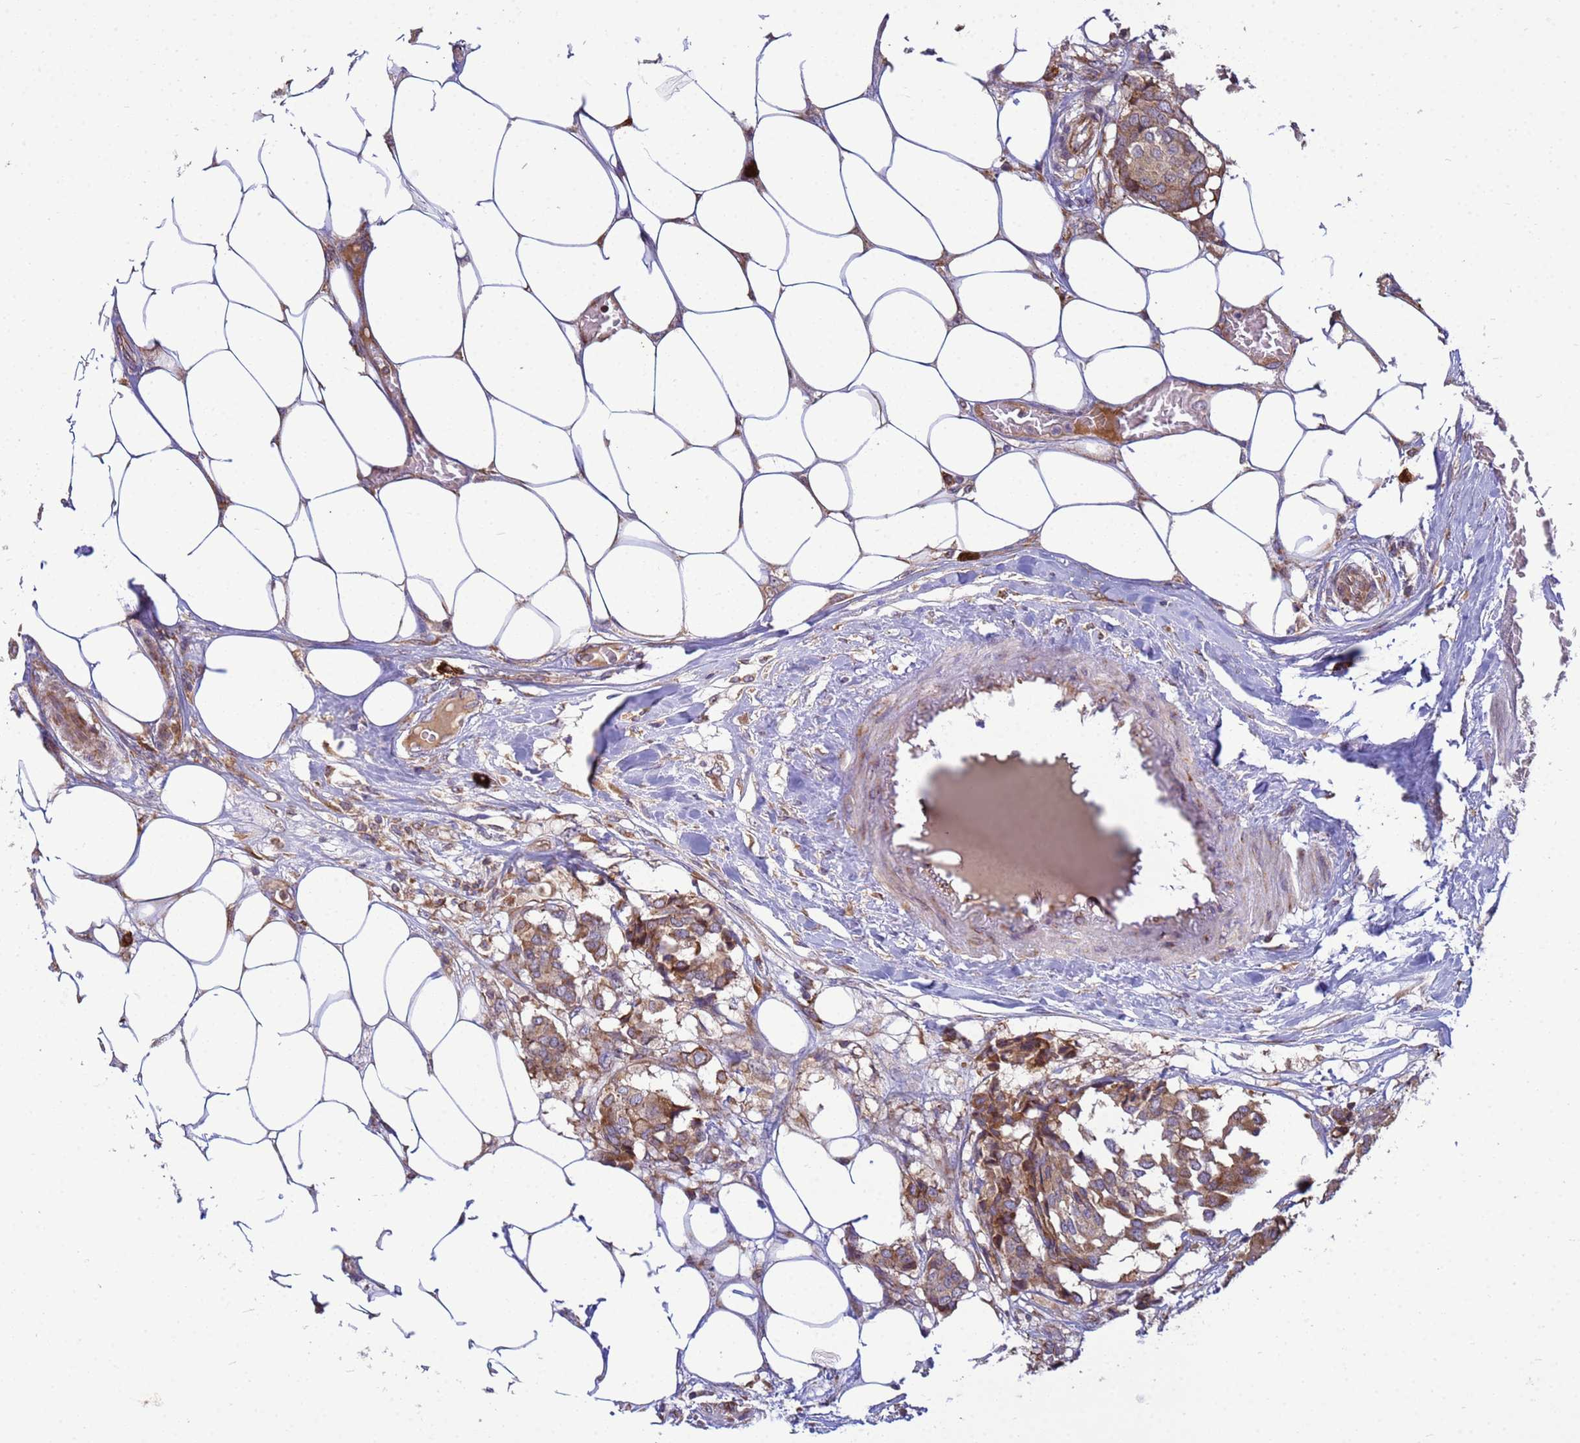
{"staining": {"intensity": "moderate", "quantity": ">75%", "location": "cytoplasmic/membranous"}, "tissue": "breast cancer", "cell_type": "Tumor cells", "image_type": "cancer", "snomed": [{"axis": "morphology", "description": "Duct carcinoma"}, {"axis": "topography", "description": "Breast"}], "caption": "Protein staining of breast cancer tissue exhibits moderate cytoplasmic/membranous expression in approximately >75% of tumor cells.", "gene": "THAP5", "patient": {"sex": "female", "age": 75}}